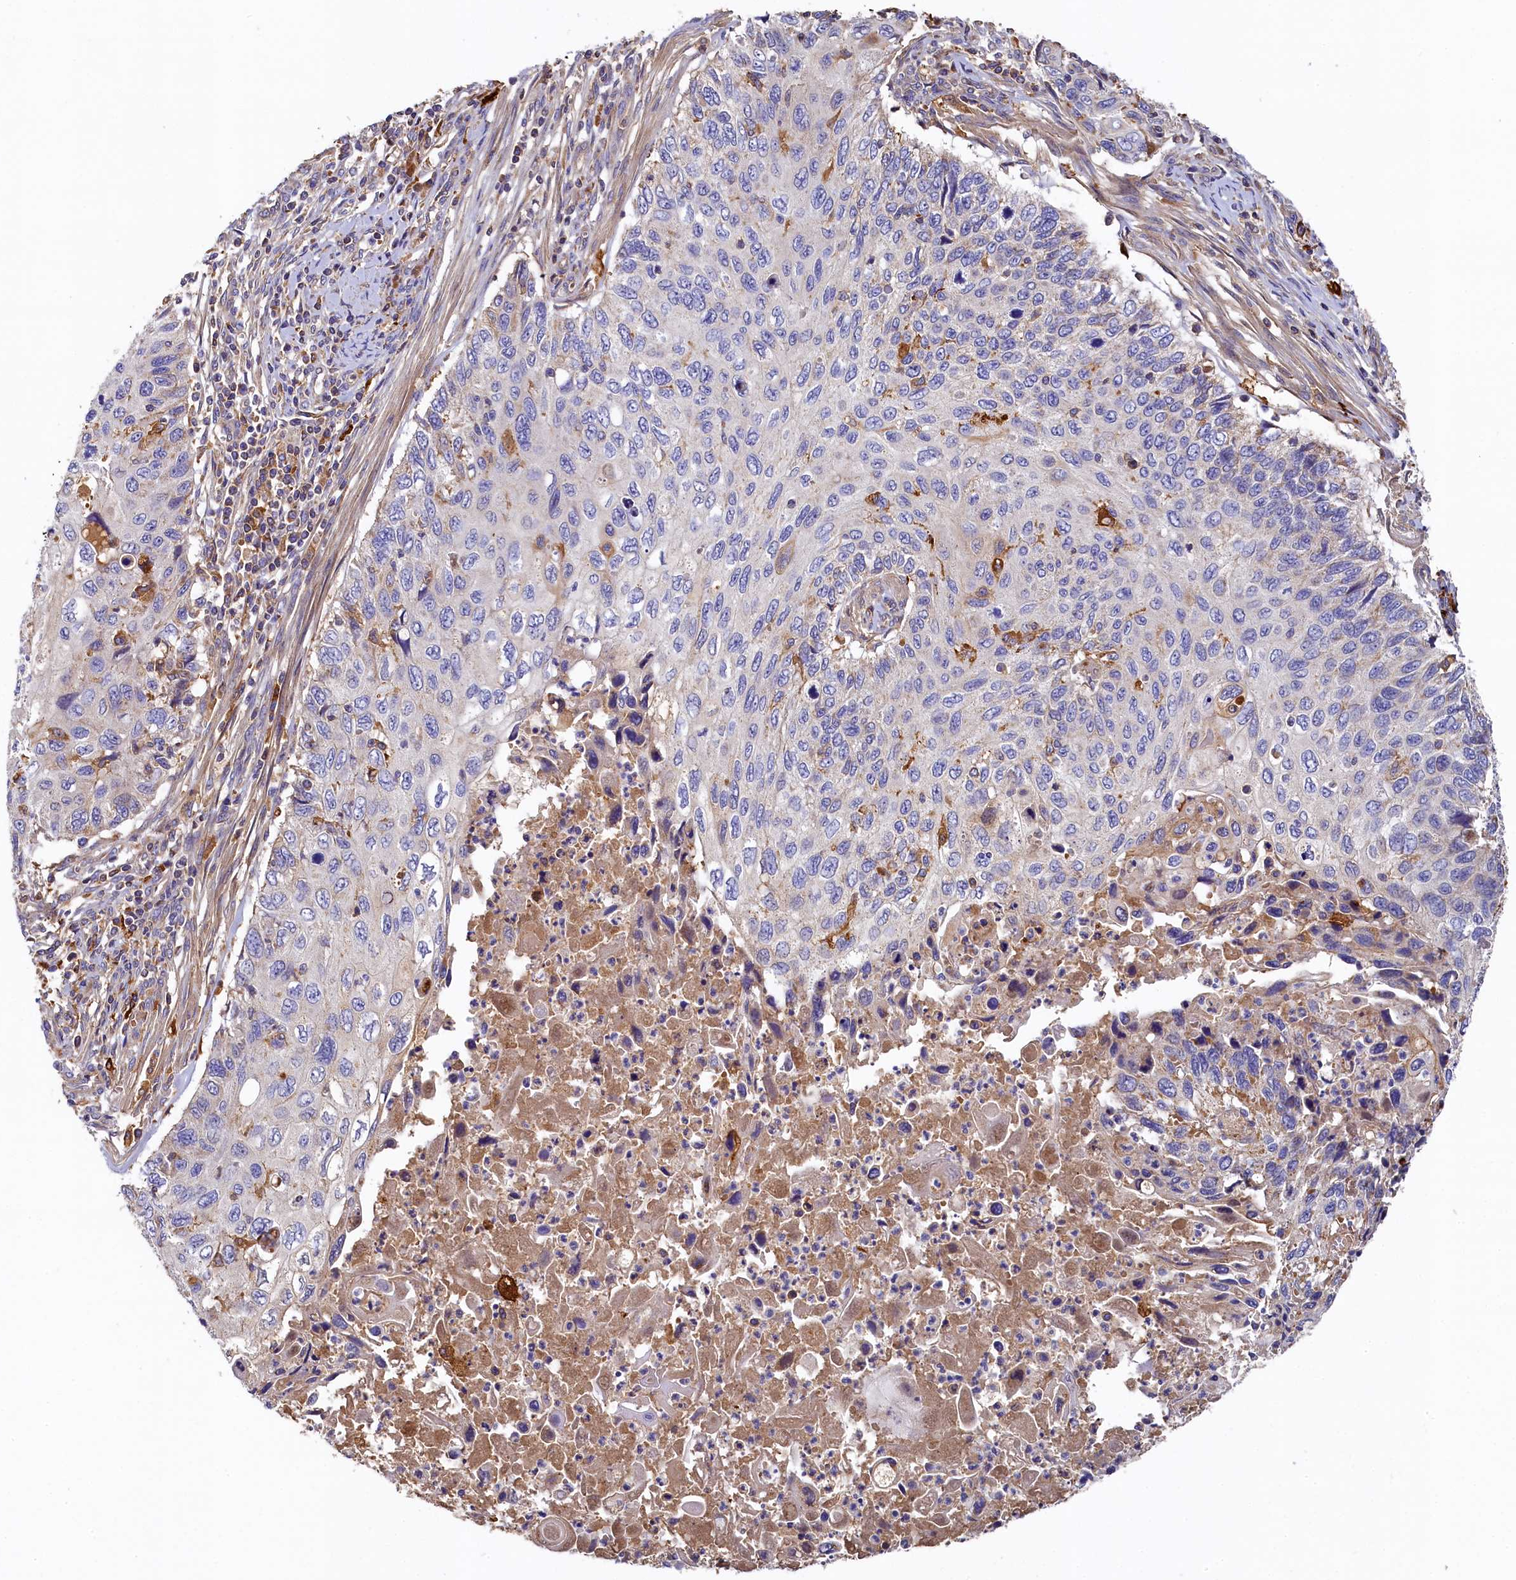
{"staining": {"intensity": "negative", "quantity": "none", "location": "none"}, "tissue": "cervical cancer", "cell_type": "Tumor cells", "image_type": "cancer", "snomed": [{"axis": "morphology", "description": "Squamous cell carcinoma, NOS"}, {"axis": "topography", "description": "Cervix"}], "caption": "IHC image of human cervical cancer stained for a protein (brown), which reveals no expression in tumor cells.", "gene": "SEC31B", "patient": {"sex": "female", "age": 70}}